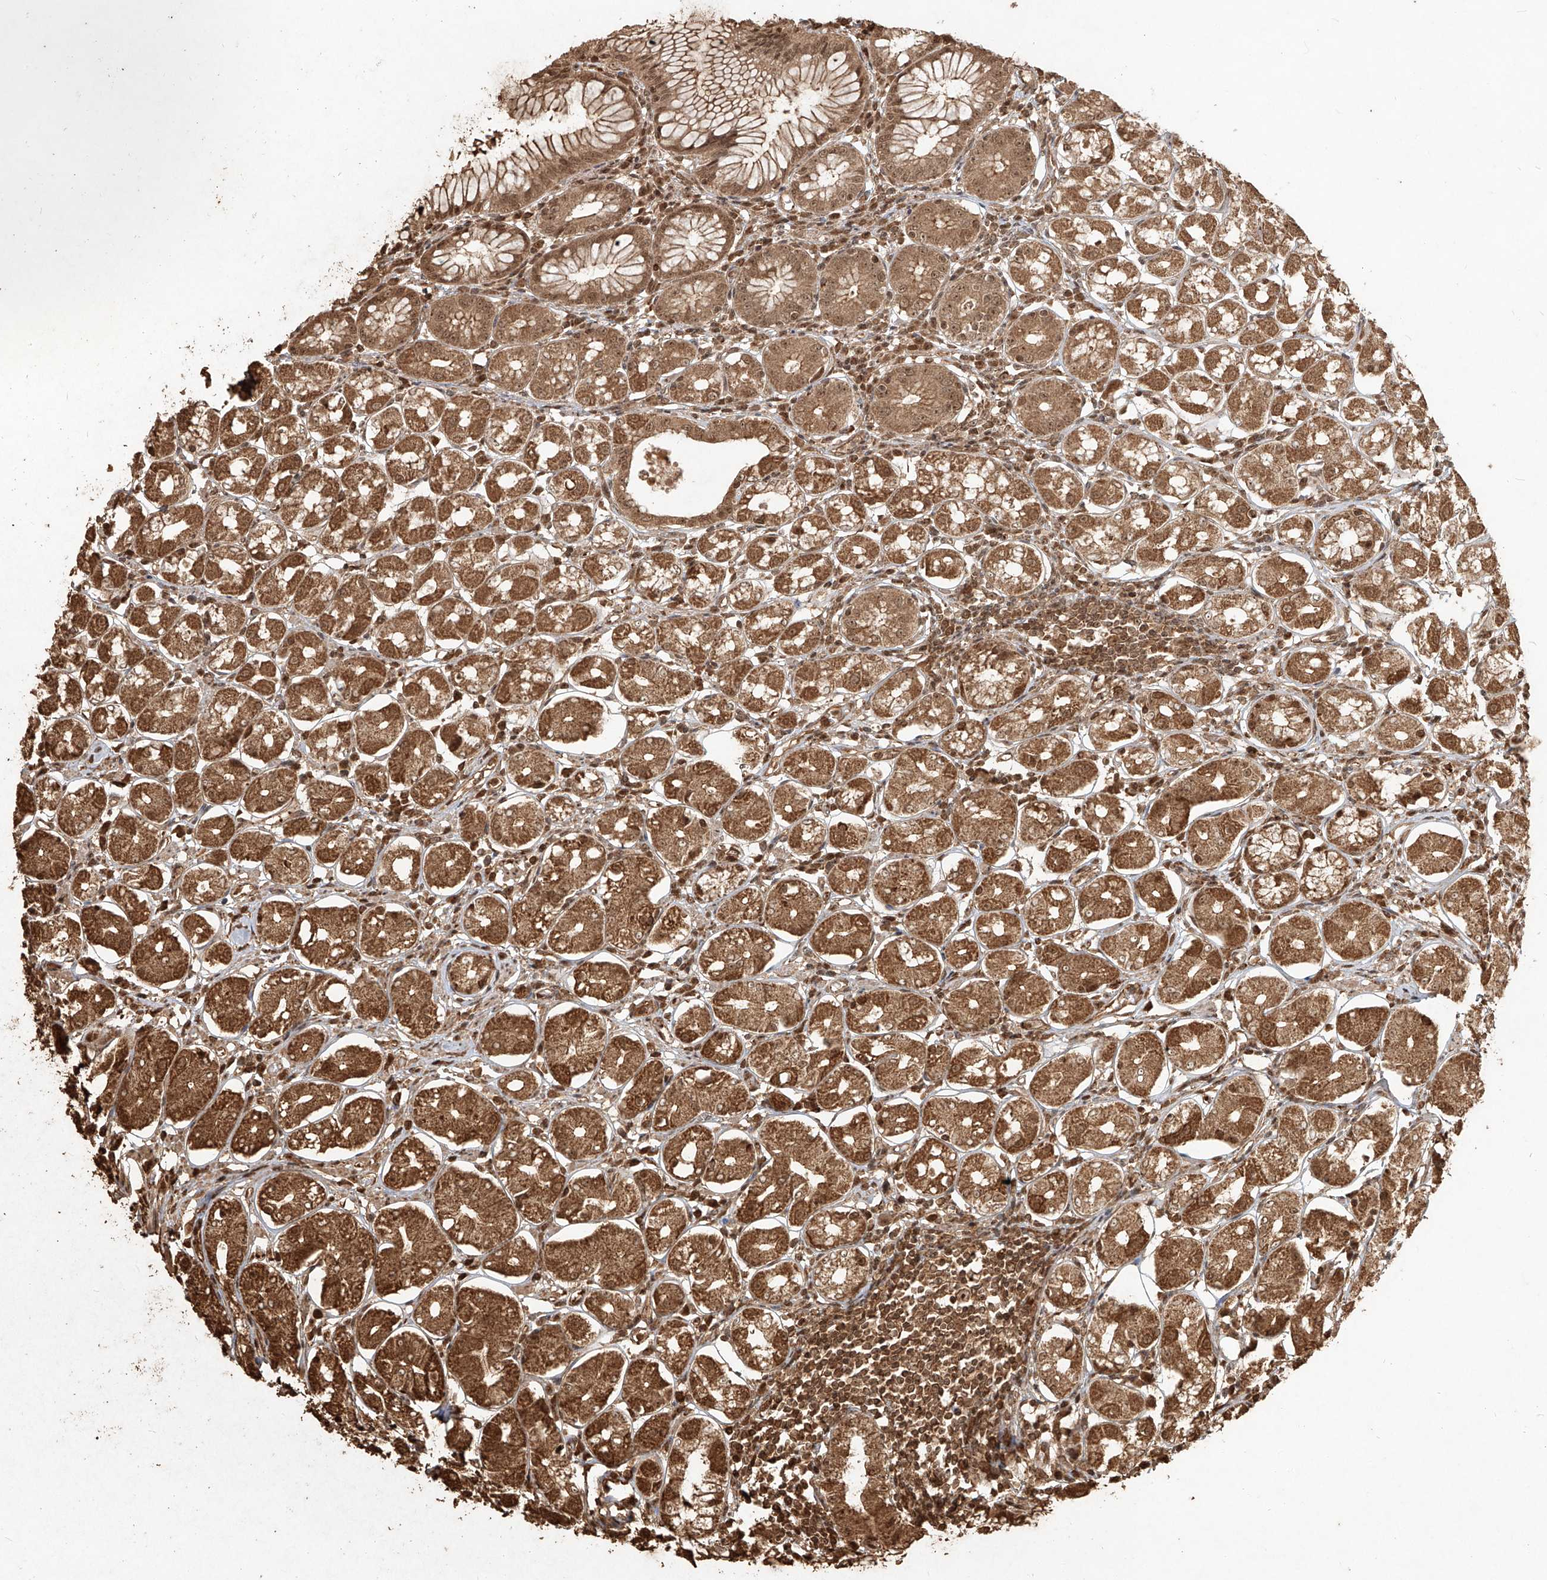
{"staining": {"intensity": "moderate", "quantity": ">75%", "location": "cytoplasmic/membranous,nuclear"}, "tissue": "stomach", "cell_type": "Glandular cells", "image_type": "normal", "snomed": [{"axis": "morphology", "description": "Normal tissue, NOS"}, {"axis": "topography", "description": "Stomach, lower"}], "caption": "Immunohistochemical staining of normal stomach exhibits moderate cytoplasmic/membranous,nuclear protein positivity in approximately >75% of glandular cells.", "gene": "UBE2K", "patient": {"sex": "female", "age": 56}}